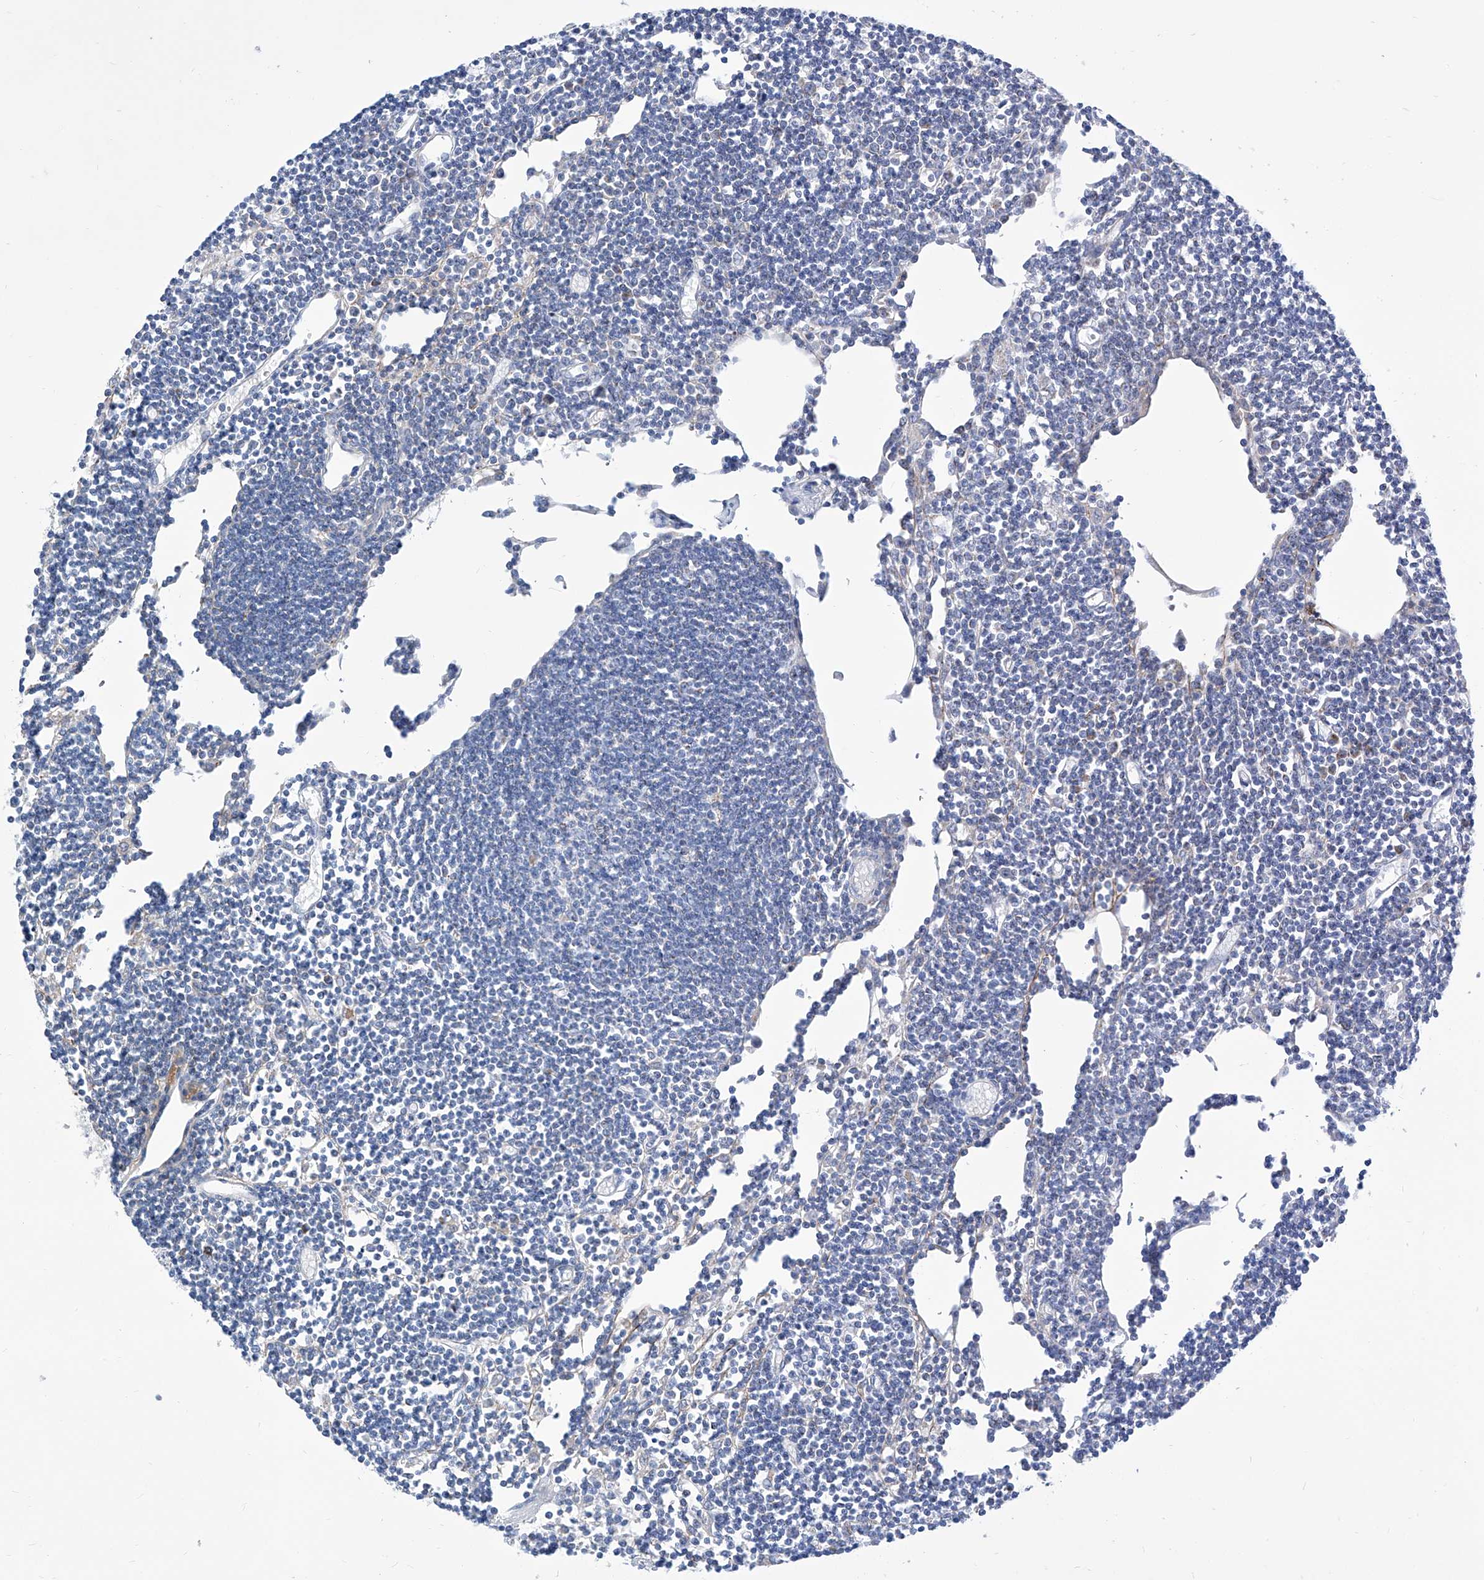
{"staining": {"intensity": "weak", "quantity": "<25%", "location": "cytoplasmic/membranous"}, "tissue": "lymph node", "cell_type": "Germinal center cells", "image_type": "normal", "snomed": [{"axis": "morphology", "description": "Normal tissue, NOS"}, {"axis": "topography", "description": "Lymph node"}], "caption": "An immunohistochemistry (IHC) photomicrograph of unremarkable lymph node is shown. There is no staining in germinal center cells of lymph node. (DAB IHC with hematoxylin counter stain).", "gene": "SRBD1", "patient": {"sex": "female", "age": 11}}